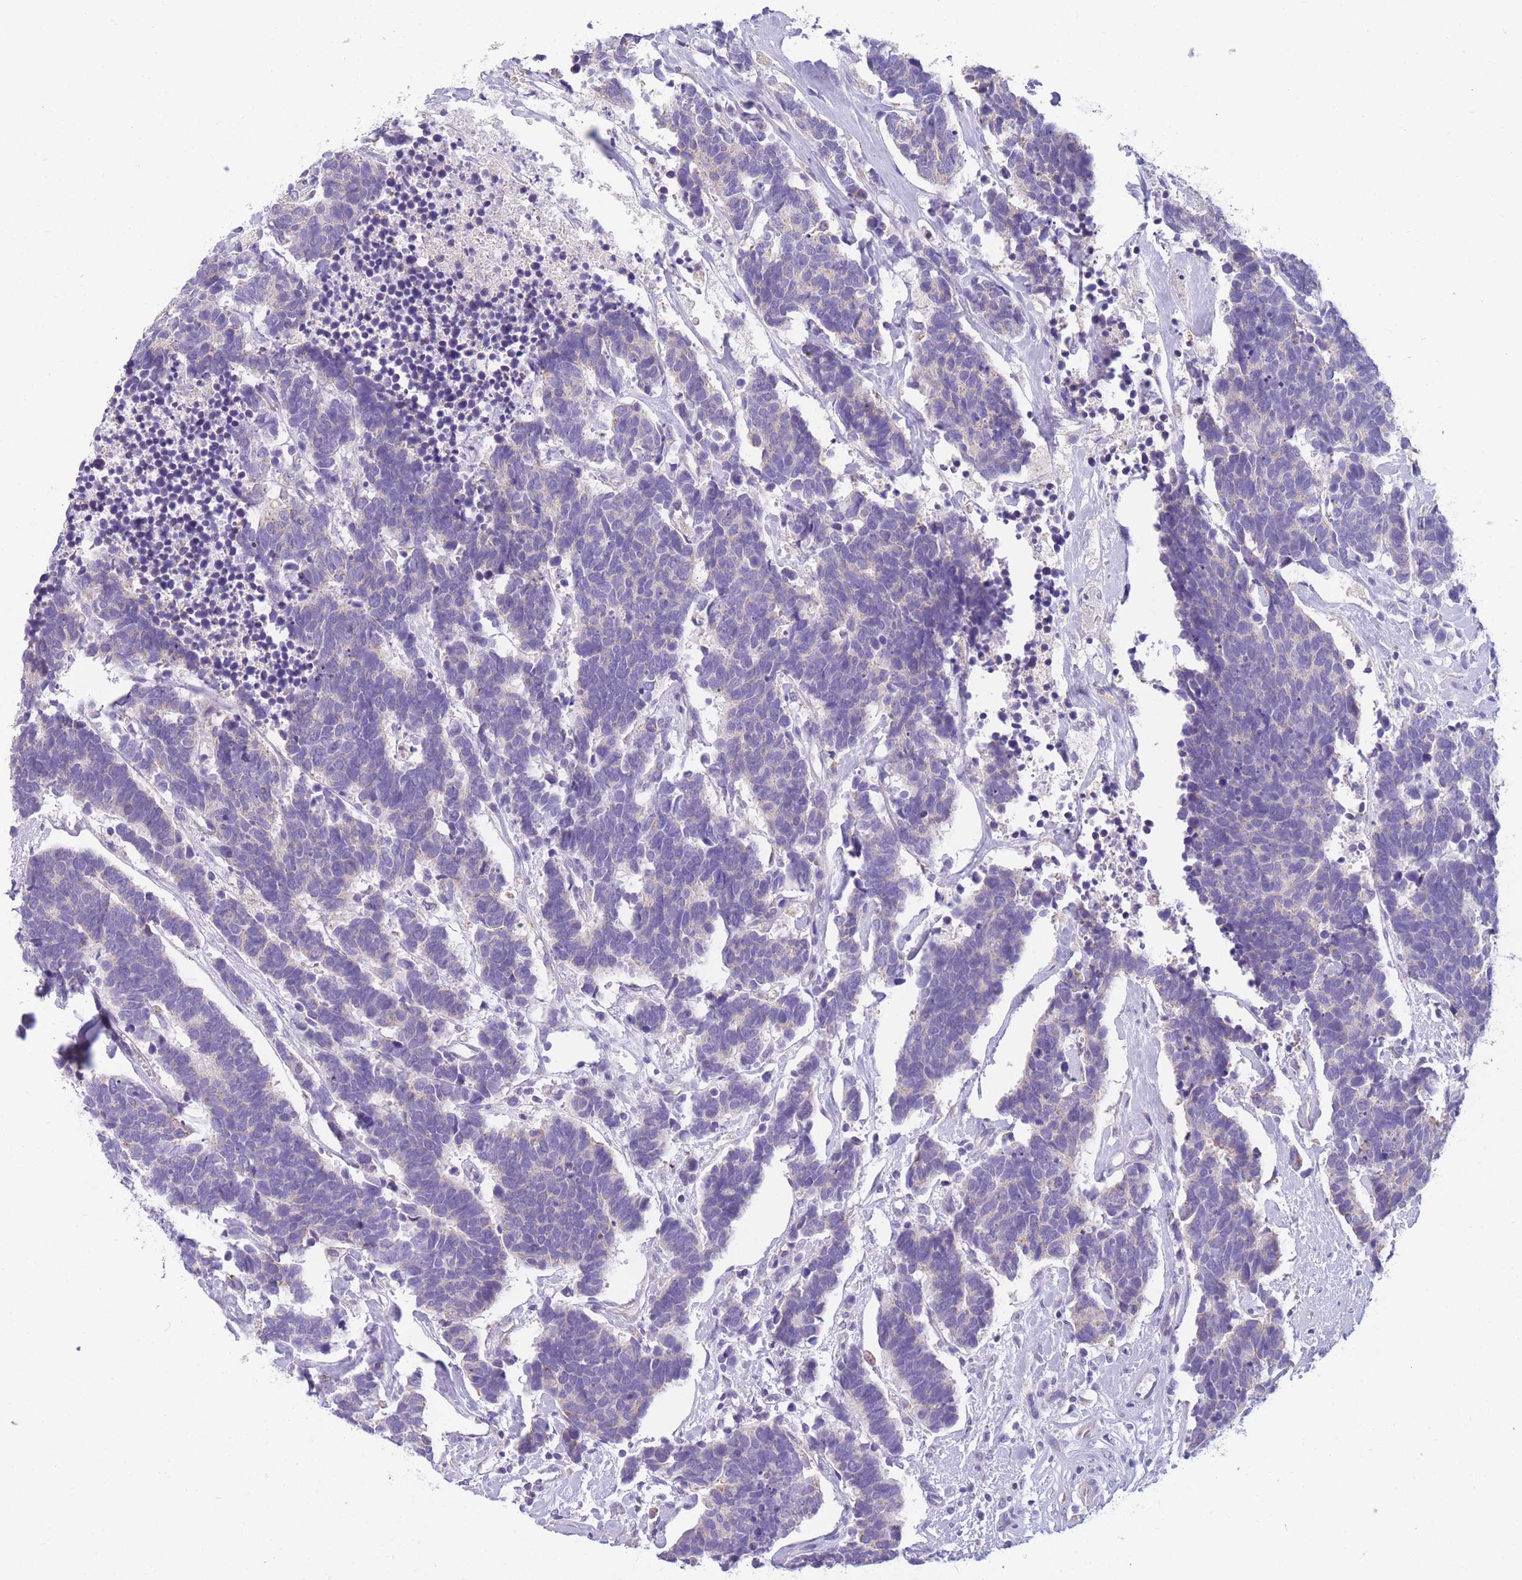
{"staining": {"intensity": "weak", "quantity": "<25%", "location": "cytoplasmic/membranous"}, "tissue": "carcinoid", "cell_type": "Tumor cells", "image_type": "cancer", "snomed": [{"axis": "morphology", "description": "Carcinoma, NOS"}, {"axis": "morphology", "description": "Carcinoid, malignant, NOS"}, {"axis": "topography", "description": "Urinary bladder"}], "caption": "High magnification brightfield microscopy of carcinoma stained with DAB (brown) and counterstained with hematoxylin (blue): tumor cells show no significant positivity.", "gene": "DHRS11", "patient": {"sex": "male", "age": 57}}